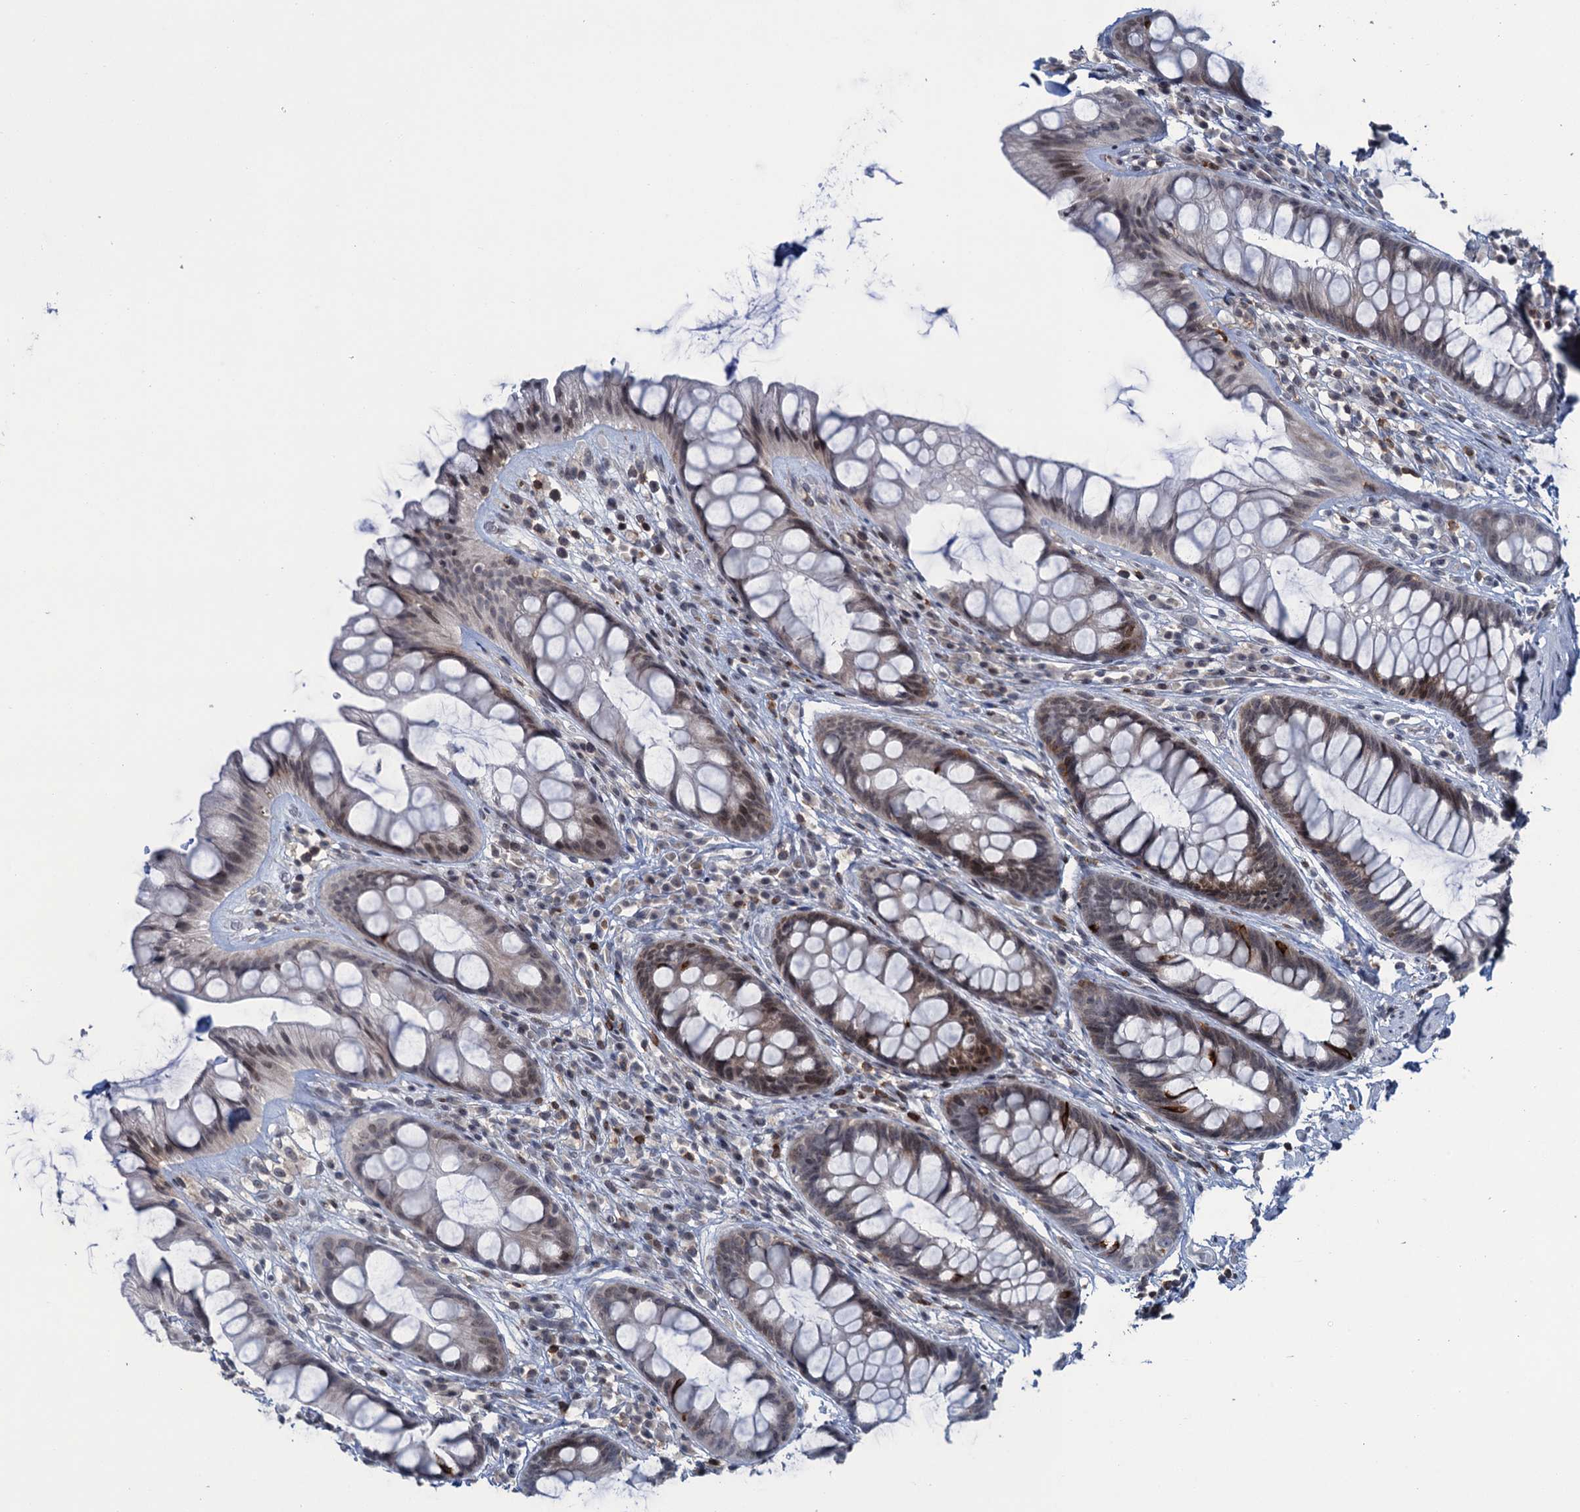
{"staining": {"intensity": "moderate", "quantity": "<25%", "location": "cytoplasmic/membranous,nuclear"}, "tissue": "rectum", "cell_type": "Glandular cells", "image_type": "normal", "snomed": [{"axis": "morphology", "description": "Normal tissue, NOS"}, {"axis": "topography", "description": "Rectum"}], "caption": "The micrograph shows a brown stain indicating the presence of a protein in the cytoplasmic/membranous,nuclear of glandular cells in rectum.", "gene": "FYB1", "patient": {"sex": "male", "age": 74}}